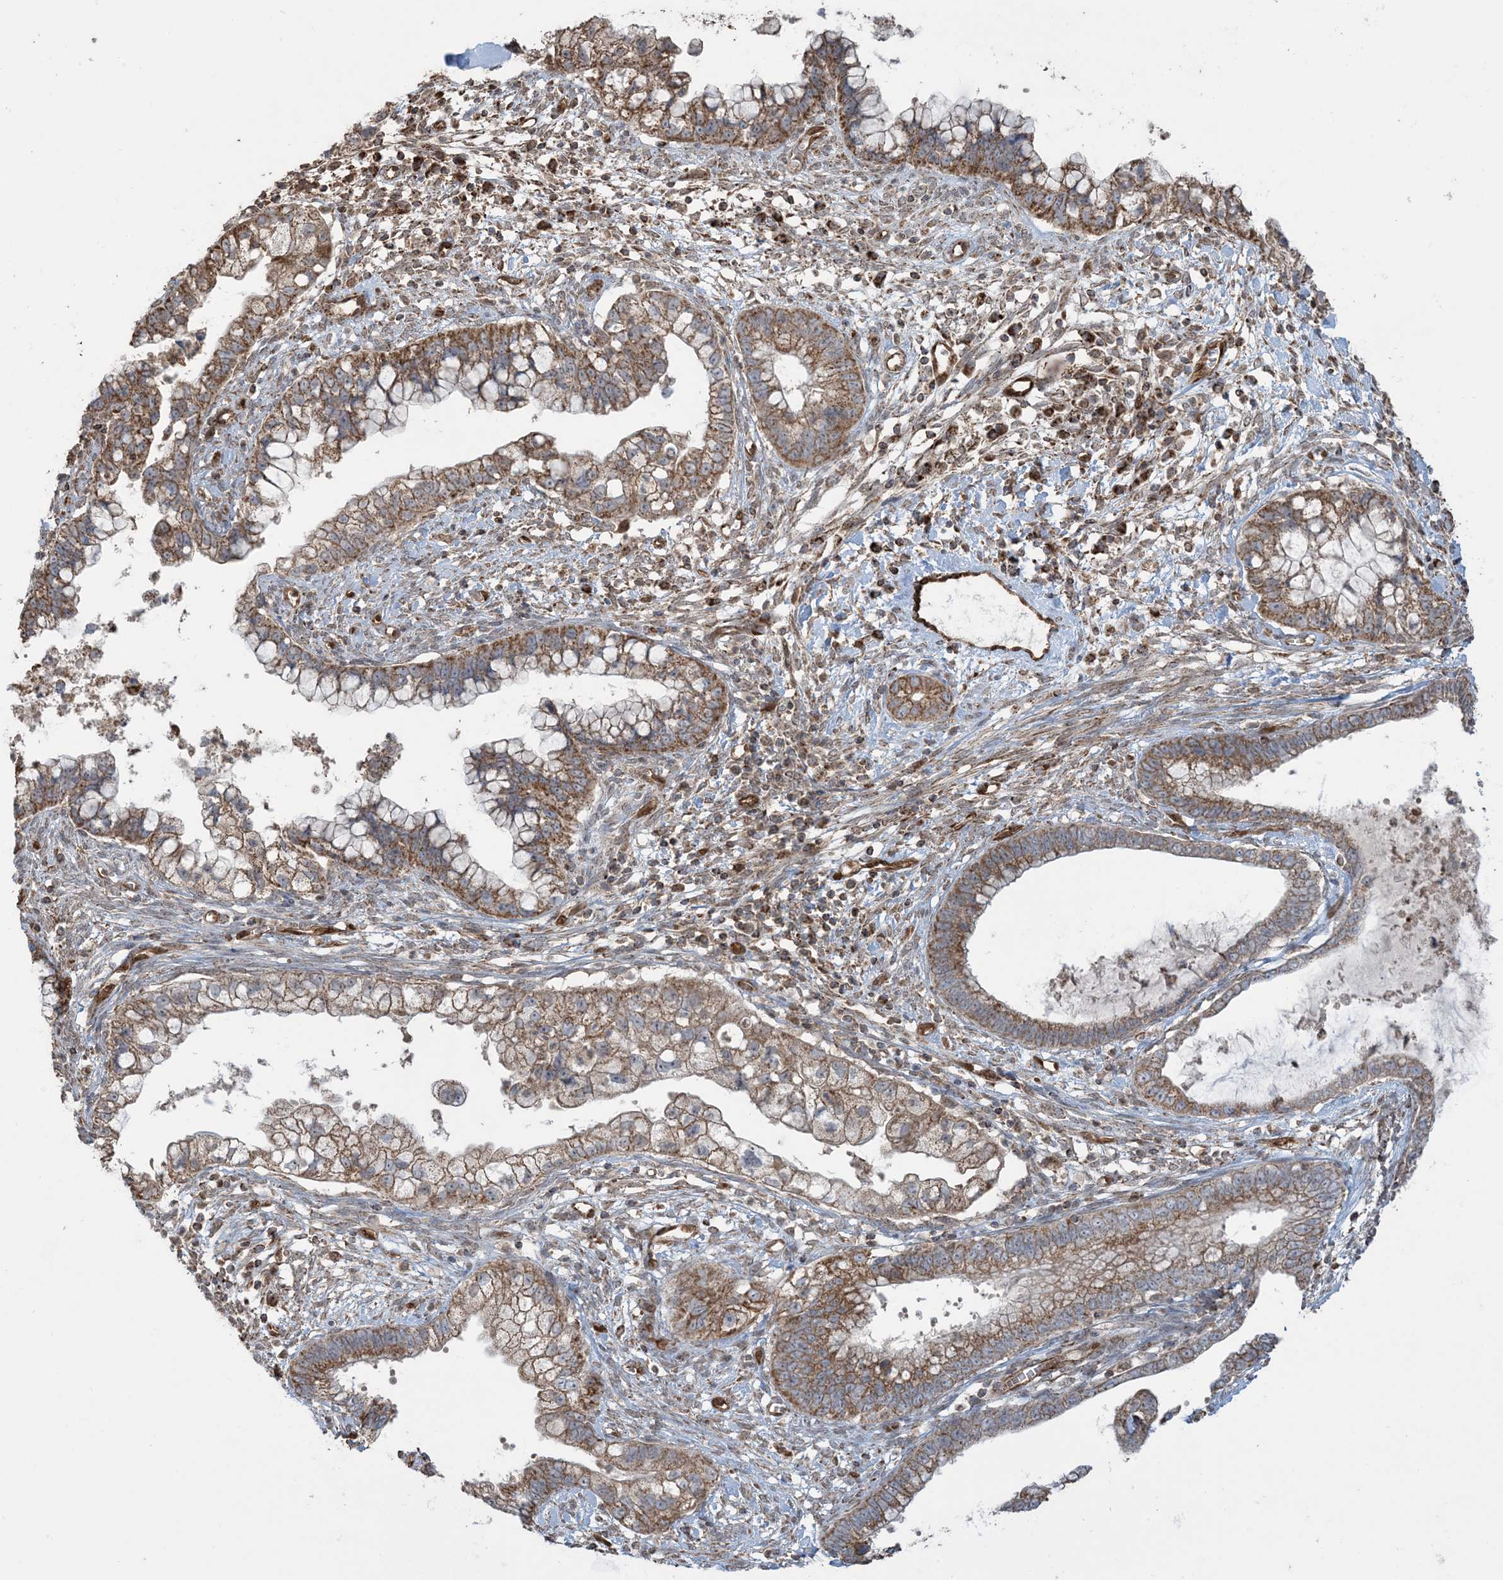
{"staining": {"intensity": "moderate", "quantity": ">75%", "location": "cytoplasmic/membranous"}, "tissue": "cervical cancer", "cell_type": "Tumor cells", "image_type": "cancer", "snomed": [{"axis": "morphology", "description": "Adenocarcinoma, NOS"}, {"axis": "topography", "description": "Cervix"}], "caption": "Protein expression by IHC shows moderate cytoplasmic/membranous staining in approximately >75% of tumor cells in cervical cancer. Immunohistochemistry stains the protein of interest in brown and the nuclei are stained blue.", "gene": "PPM1F", "patient": {"sex": "female", "age": 44}}